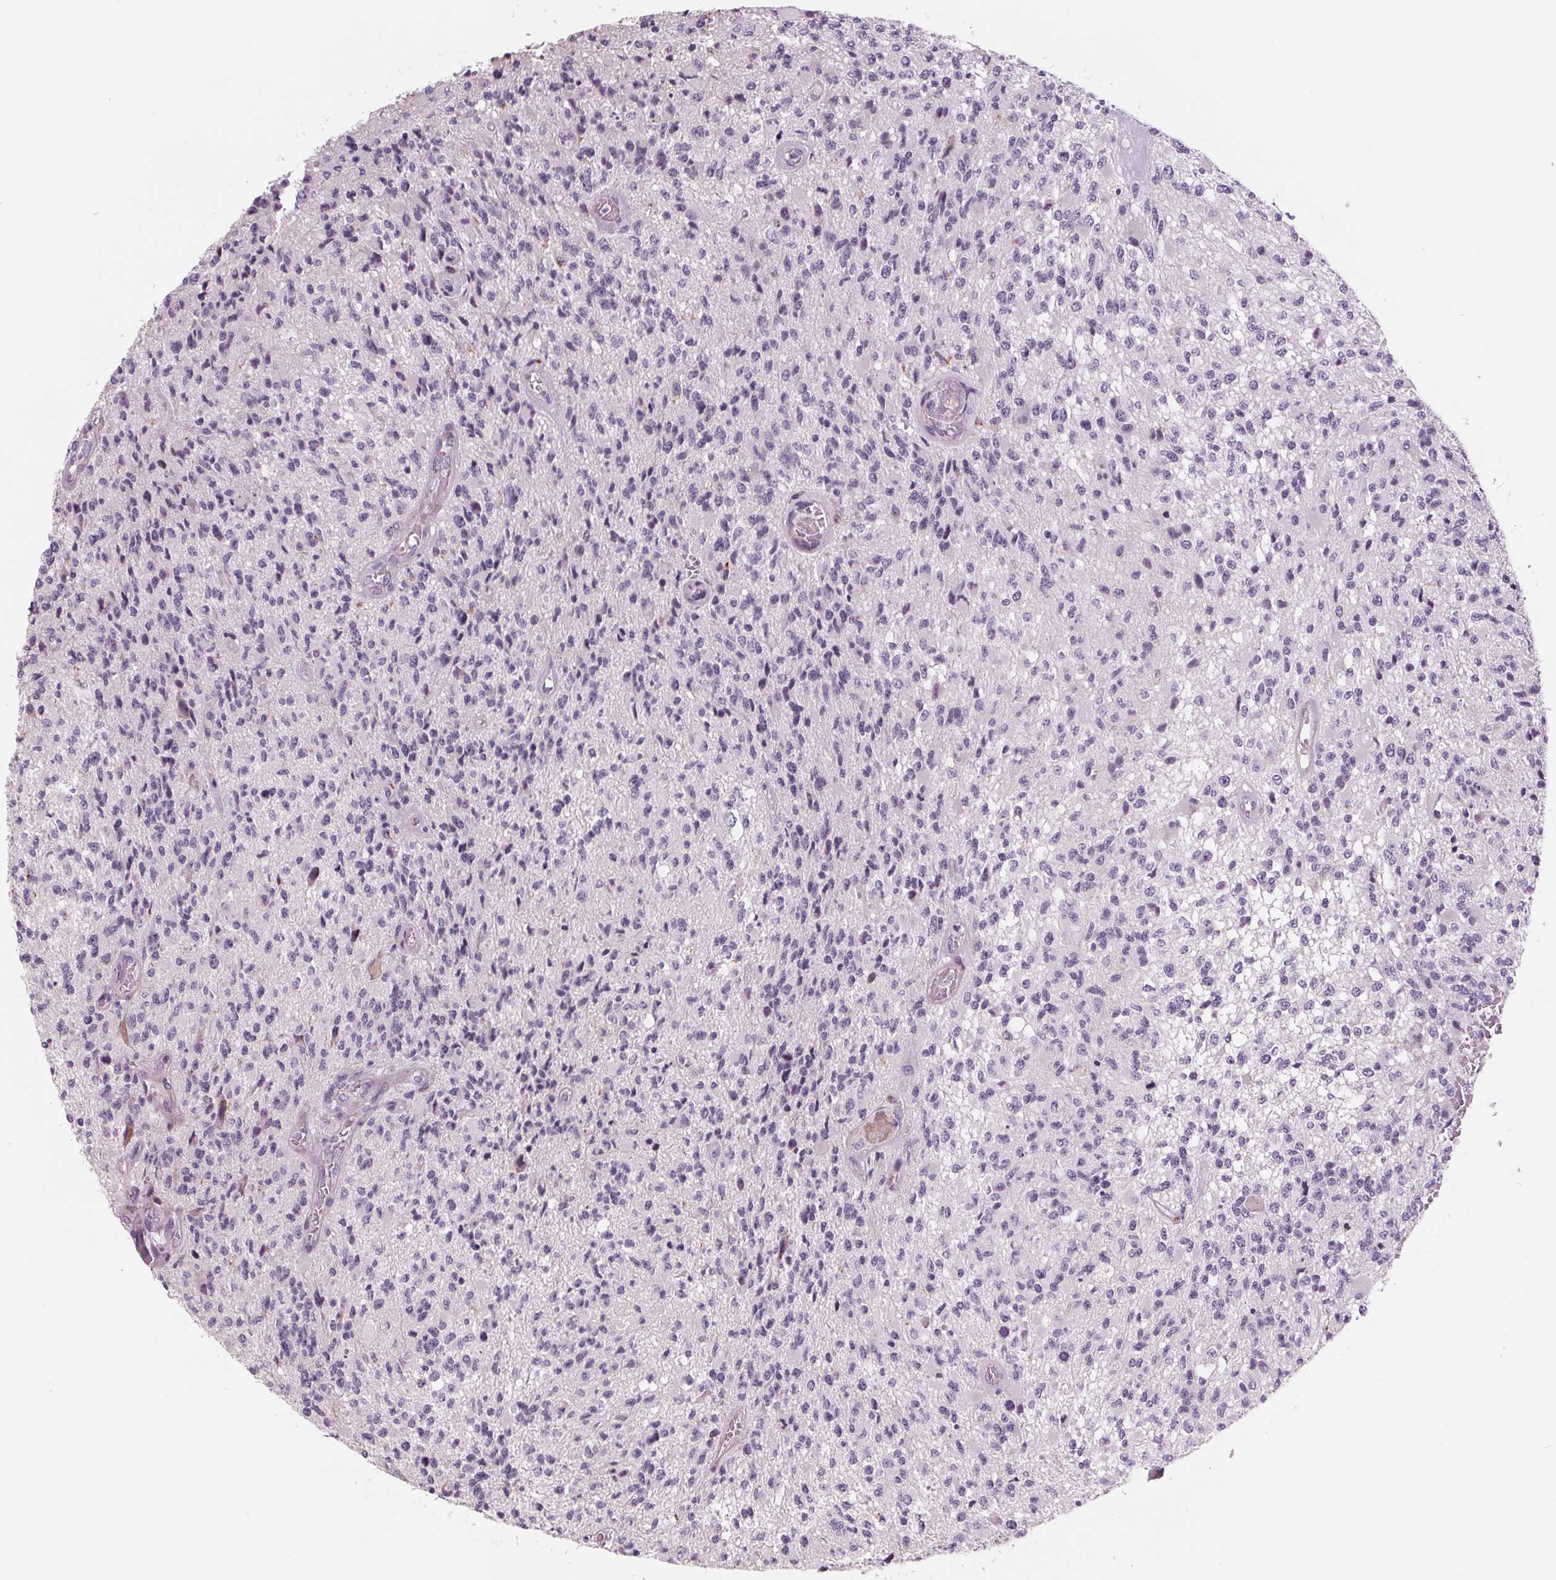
{"staining": {"intensity": "negative", "quantity": "none", "location": "none"}, "tissue": "glioma", "cell_type": "Tumor cells", "image_type": "cancer", "snomed": [{"axis": "morphology", "description": "Glioma, malignant, High grade"}, {"axis": "topography", "description": "Brain"}], "caption": "Image shows no protein staining in tumor cells of glioma tissue. (Stains: DAB (3,3'-diaminobenzidine) IHC with hematoxylin counter stain, Microscopy: brightfield microscopy at high magnification).", "gene": "SAMD5", "patient": {"sex": "female", "age": 63}}